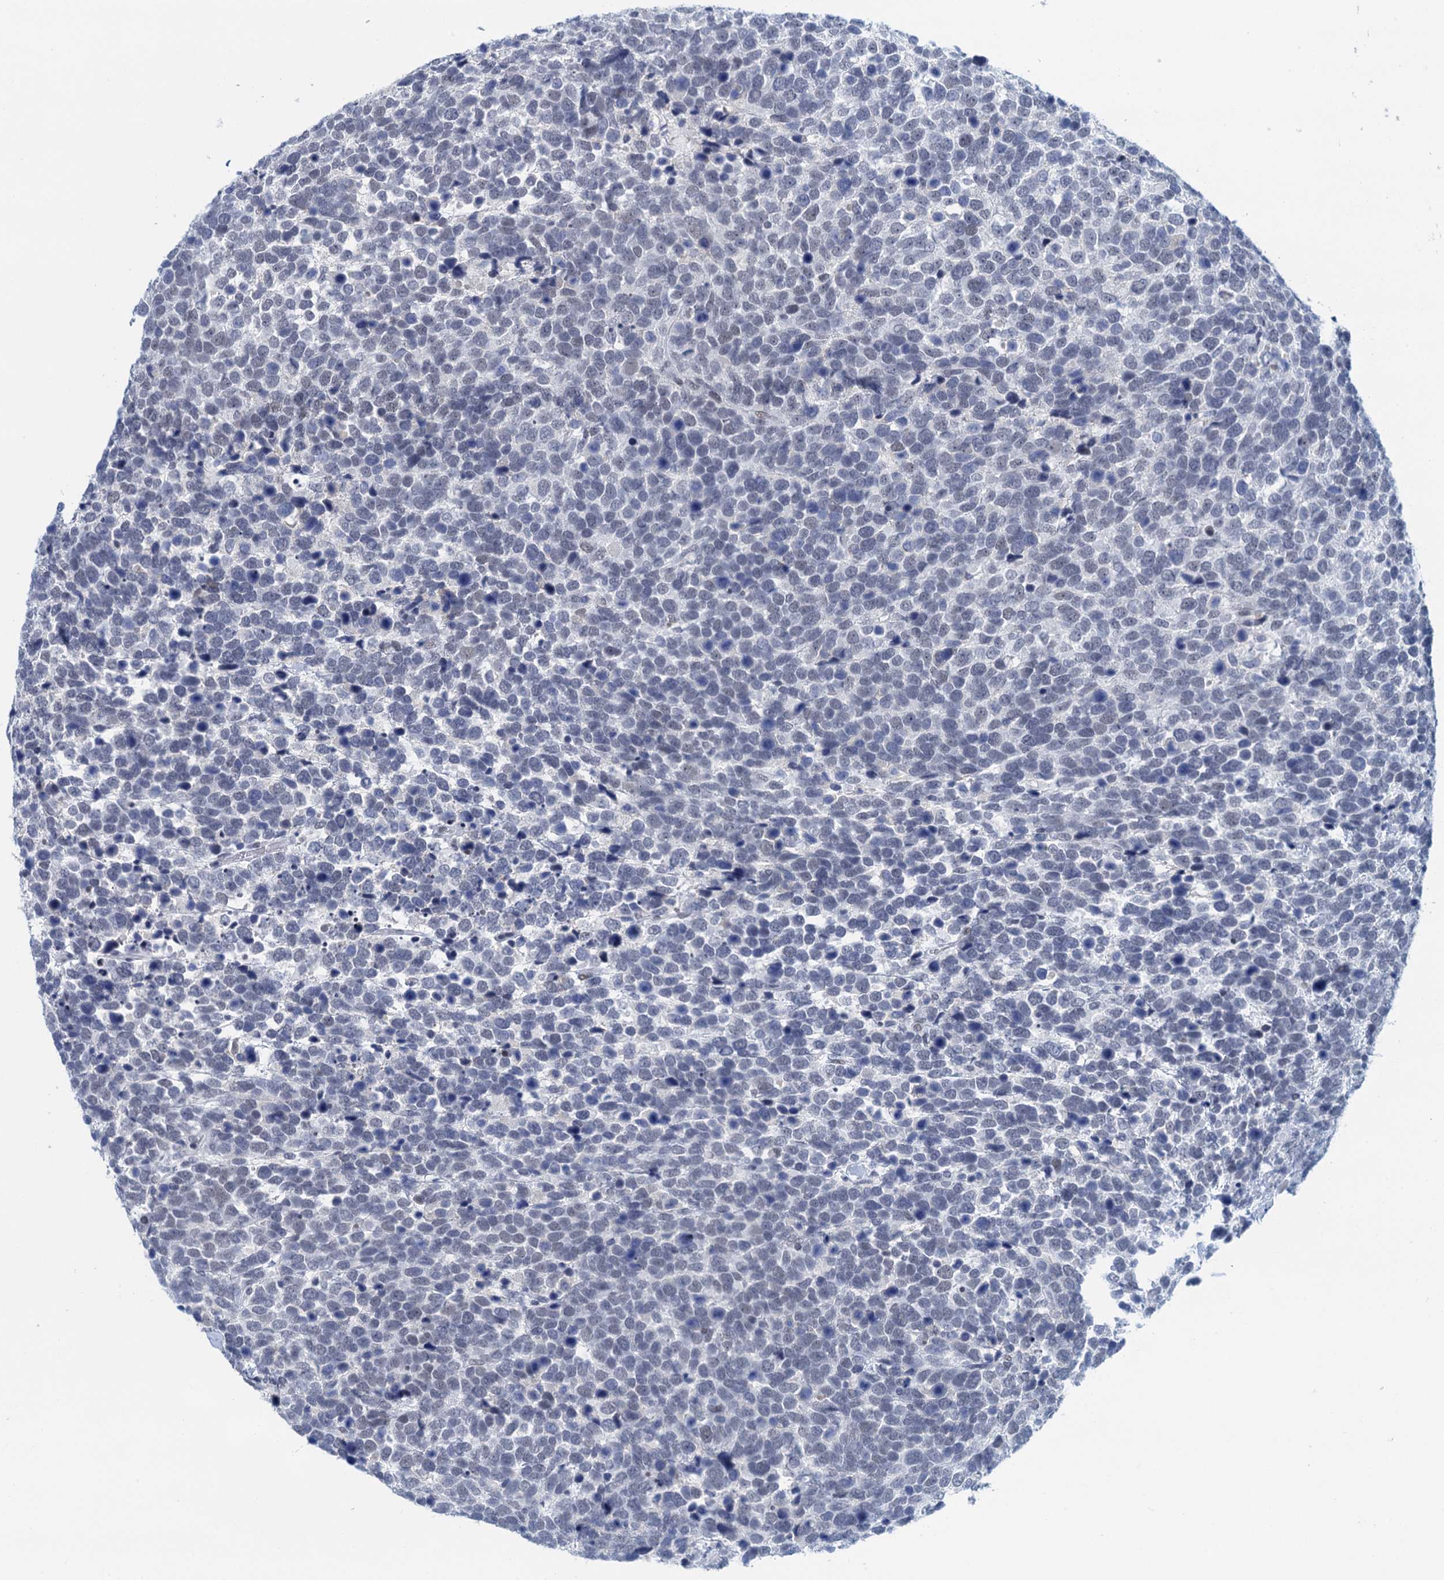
{"staining": {"intensity": "negative", "quantity": "none", "location": "none"}, "tissue": "urothelial cancer", "cell_type": "Tumor cells", "image_type": "cancer", "snomed": [{"axis": "morphology", "description": "Urothelial carcinoma, High grade"}, {"axis": "topography", "description": "Urinary bladder"}], "caption": "Image shows no protein staining in tumor cells of urothelial cancer tissue.", "gene": "EPS8L1", "patient": {"sex": "female", "age": 82}}